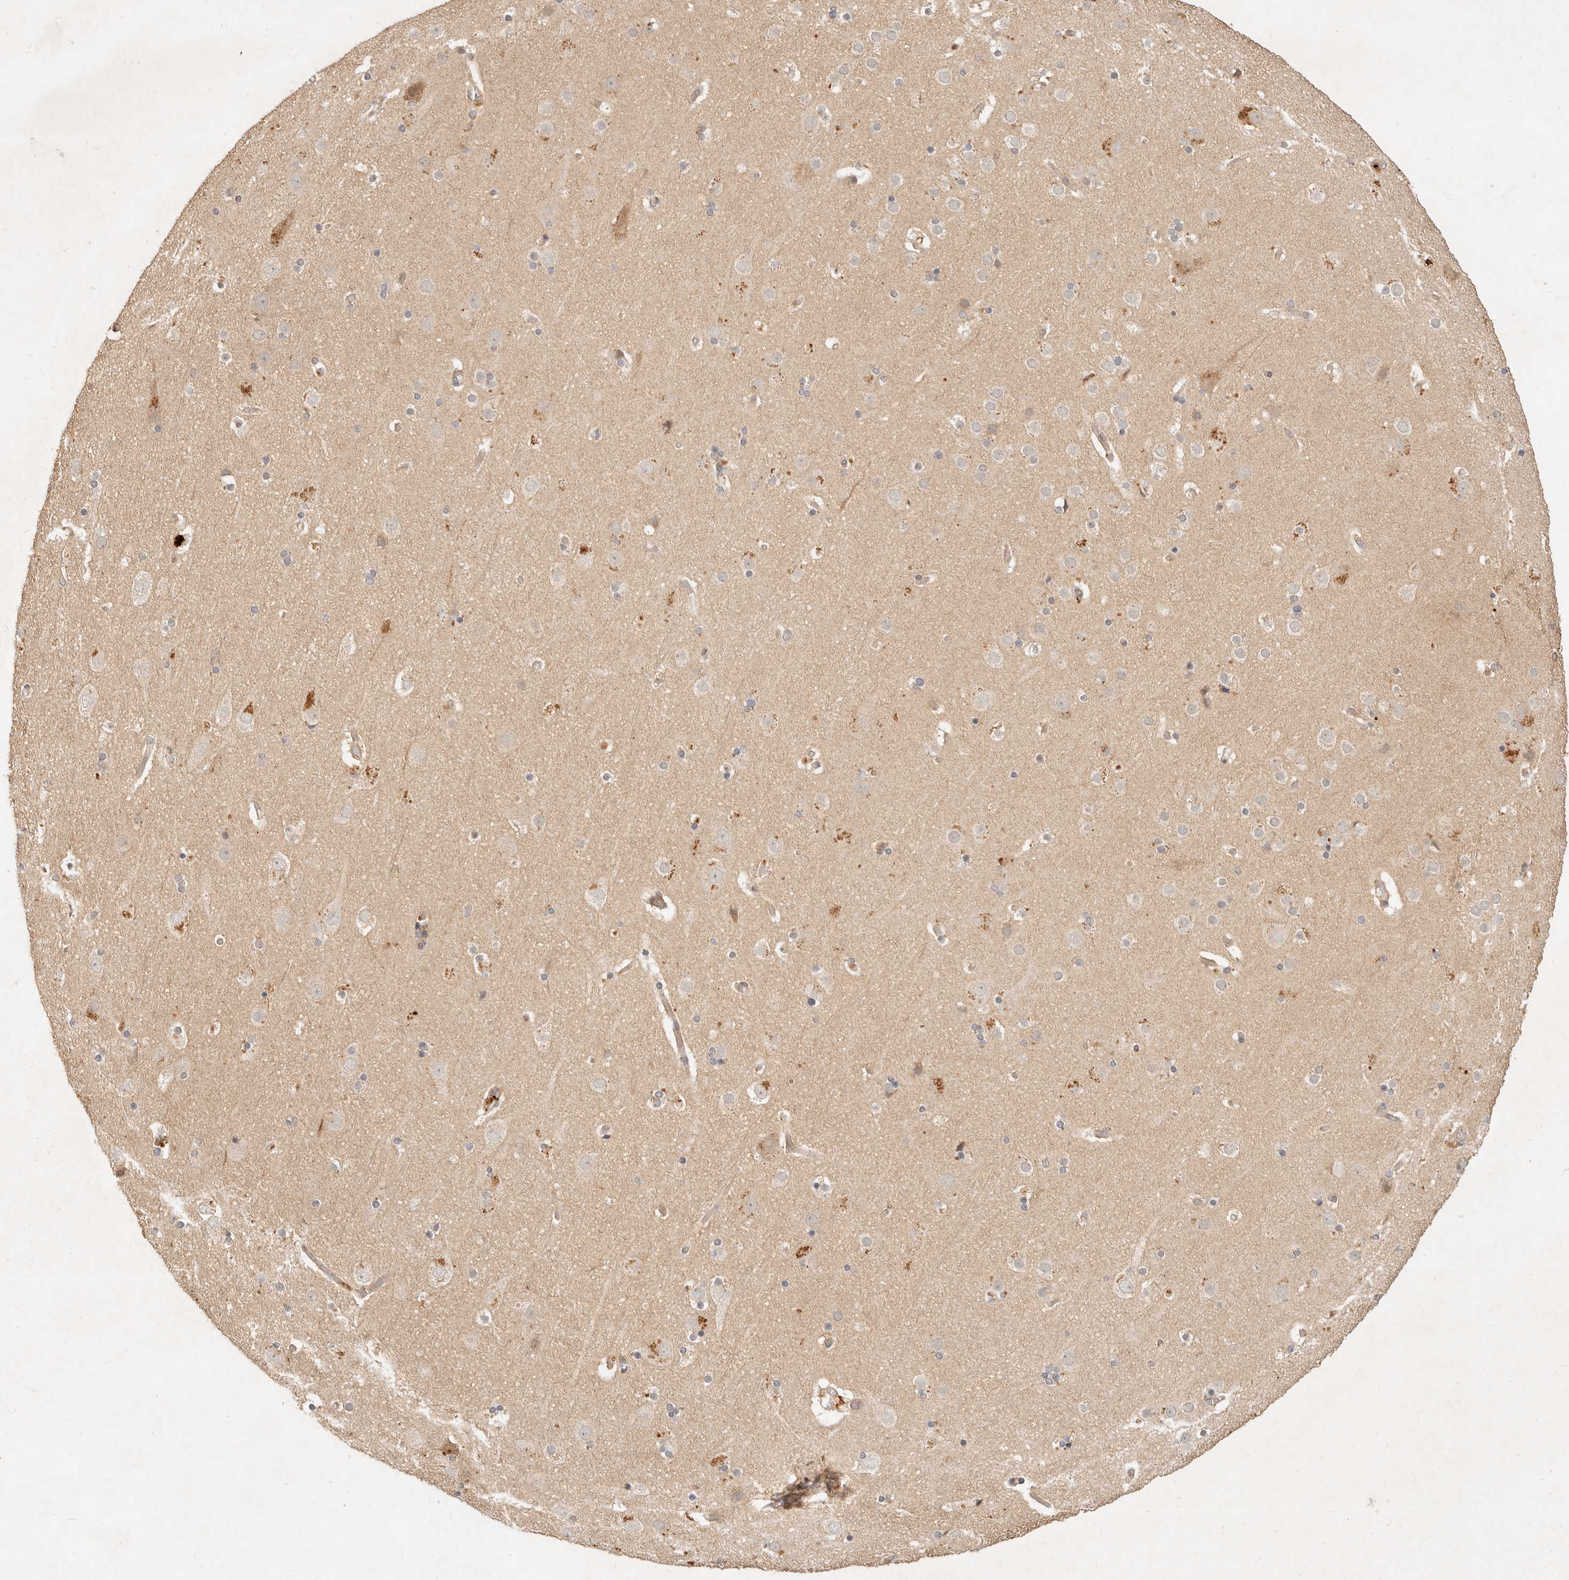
{"staining": {"intensity": "weak", "quantity": ">75%", "location": "cytoplasmic/membranous"}, "tissue": "cerebral cortex", "cell_type": "Endothelial cells", "image_type": "normal", "snomed": [{"axis": "morphology", "description": "Normal tissue, NOS"}, {"axis": "topography", "description": "Cerebral cortex"}], "caption": "Immunohistochemical staining of normal human cerebral cortex reveals >75% levels of weak cytoplasmic/membranous protein positivity in about >75% of endothelial cells.", "gene": "FREM2", "patient": {"sex": "male", "age": 57}}